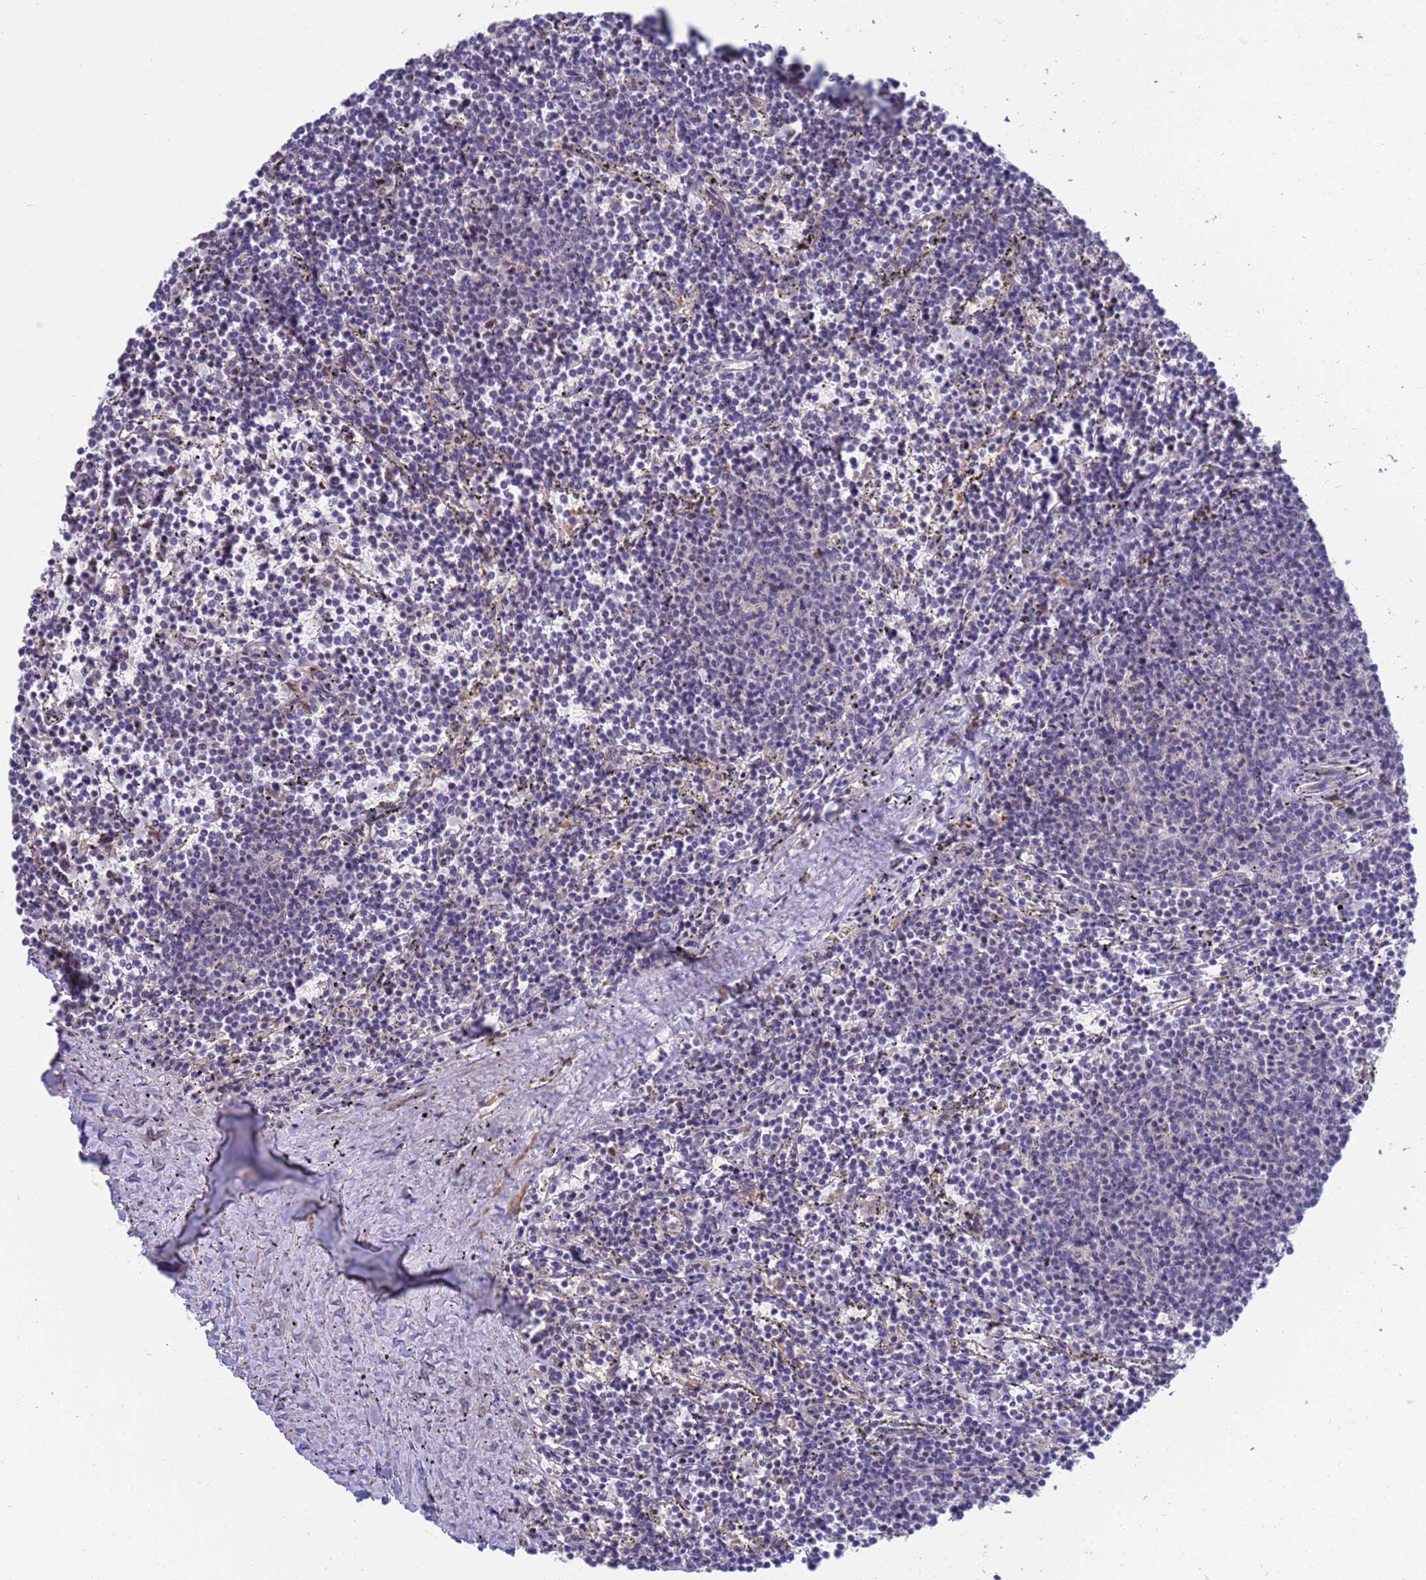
{"staining": {"intensity": "negative", "quantity": "none", "location": "none"}, "tissue": "lymphoma", "cell_type": "Tumor cells", "image_type": "cancer", "snomed": [{"axis": "morphology", "description": "Malignant lymphoma, non-Hodgkin's type, Low grade"}, {"axis": "topography", "description": "Spleen"}], "caption": "High power microscopy micrograph of an immunohistochemistry (IHC) image of low-grade malignant lymphoma, non-Hodgkin's type, revealing no significant expression in tumor cells.", "gene": "ENOSF1", "patient": {"sex": "female", "age": 50}}